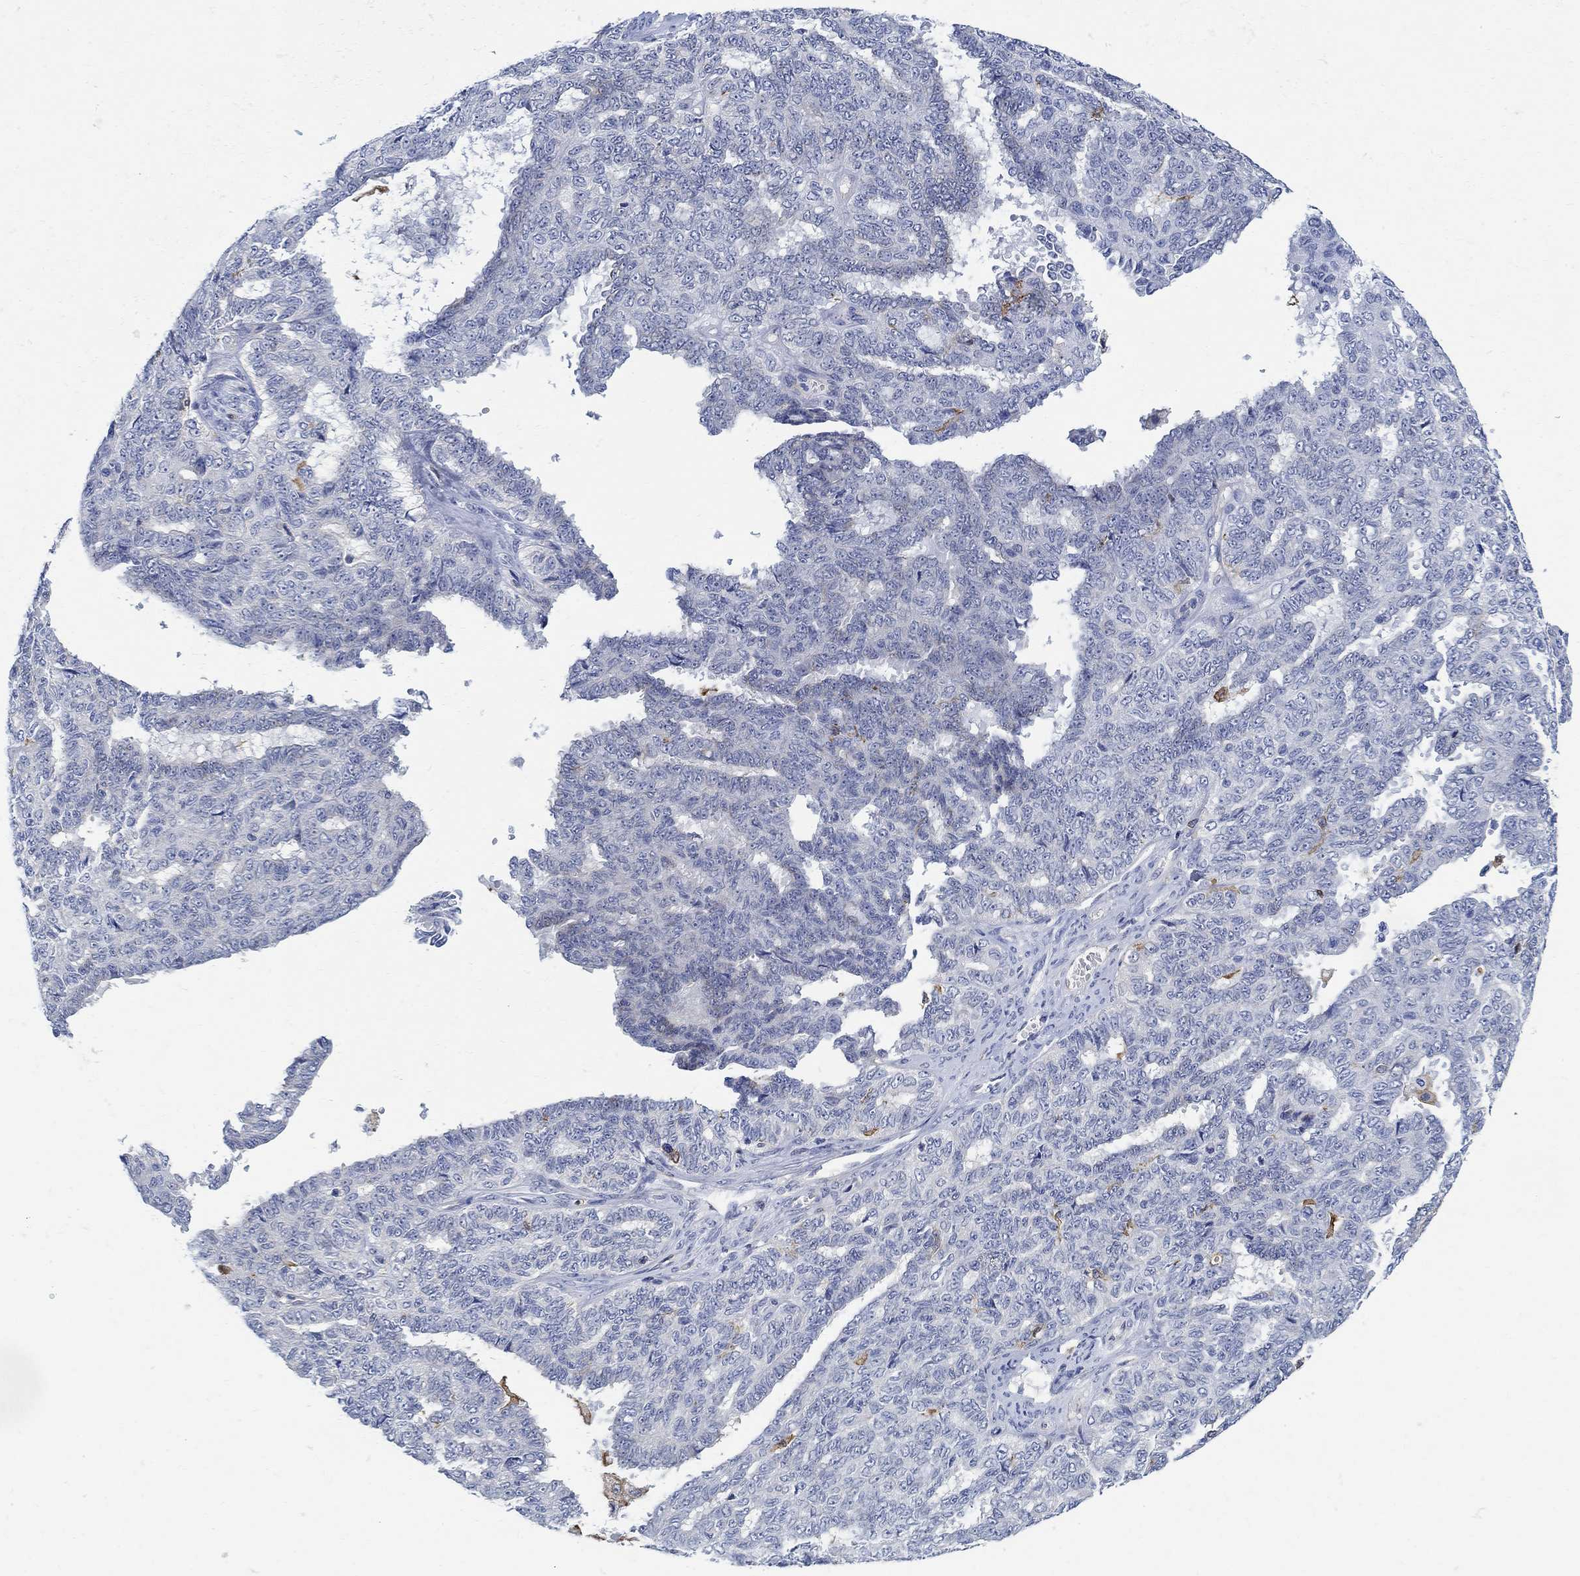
{"staining": {"intensity": "negative", "quantity": "none", "location": "none"}, "tissue": "ovarian cancer", "cell_type": "Tumor cells", "image_type": "cancer", "snomed": [{"axis": "morphology", "description": "Cystadenocarcinoma, serous, NOS"}, {"axis": "topography", "description": "Ovary"}], "caption": "Immunohistochemistry (IHC) histopathology image of neoplastic tissue: ovarian serous cystadenocarcinoma stained with DAB exhibits no significant protein positivity in tumor cells. (Stains: DAB (3,3'-diaminobenzidine) immunohistochemistry (IHC) with hematoxylin counter stain, Microscopy: brightfield microscopy at high magnification).", "gene": "PHF21B", "patient": {"sex": "female", "age": 71}}